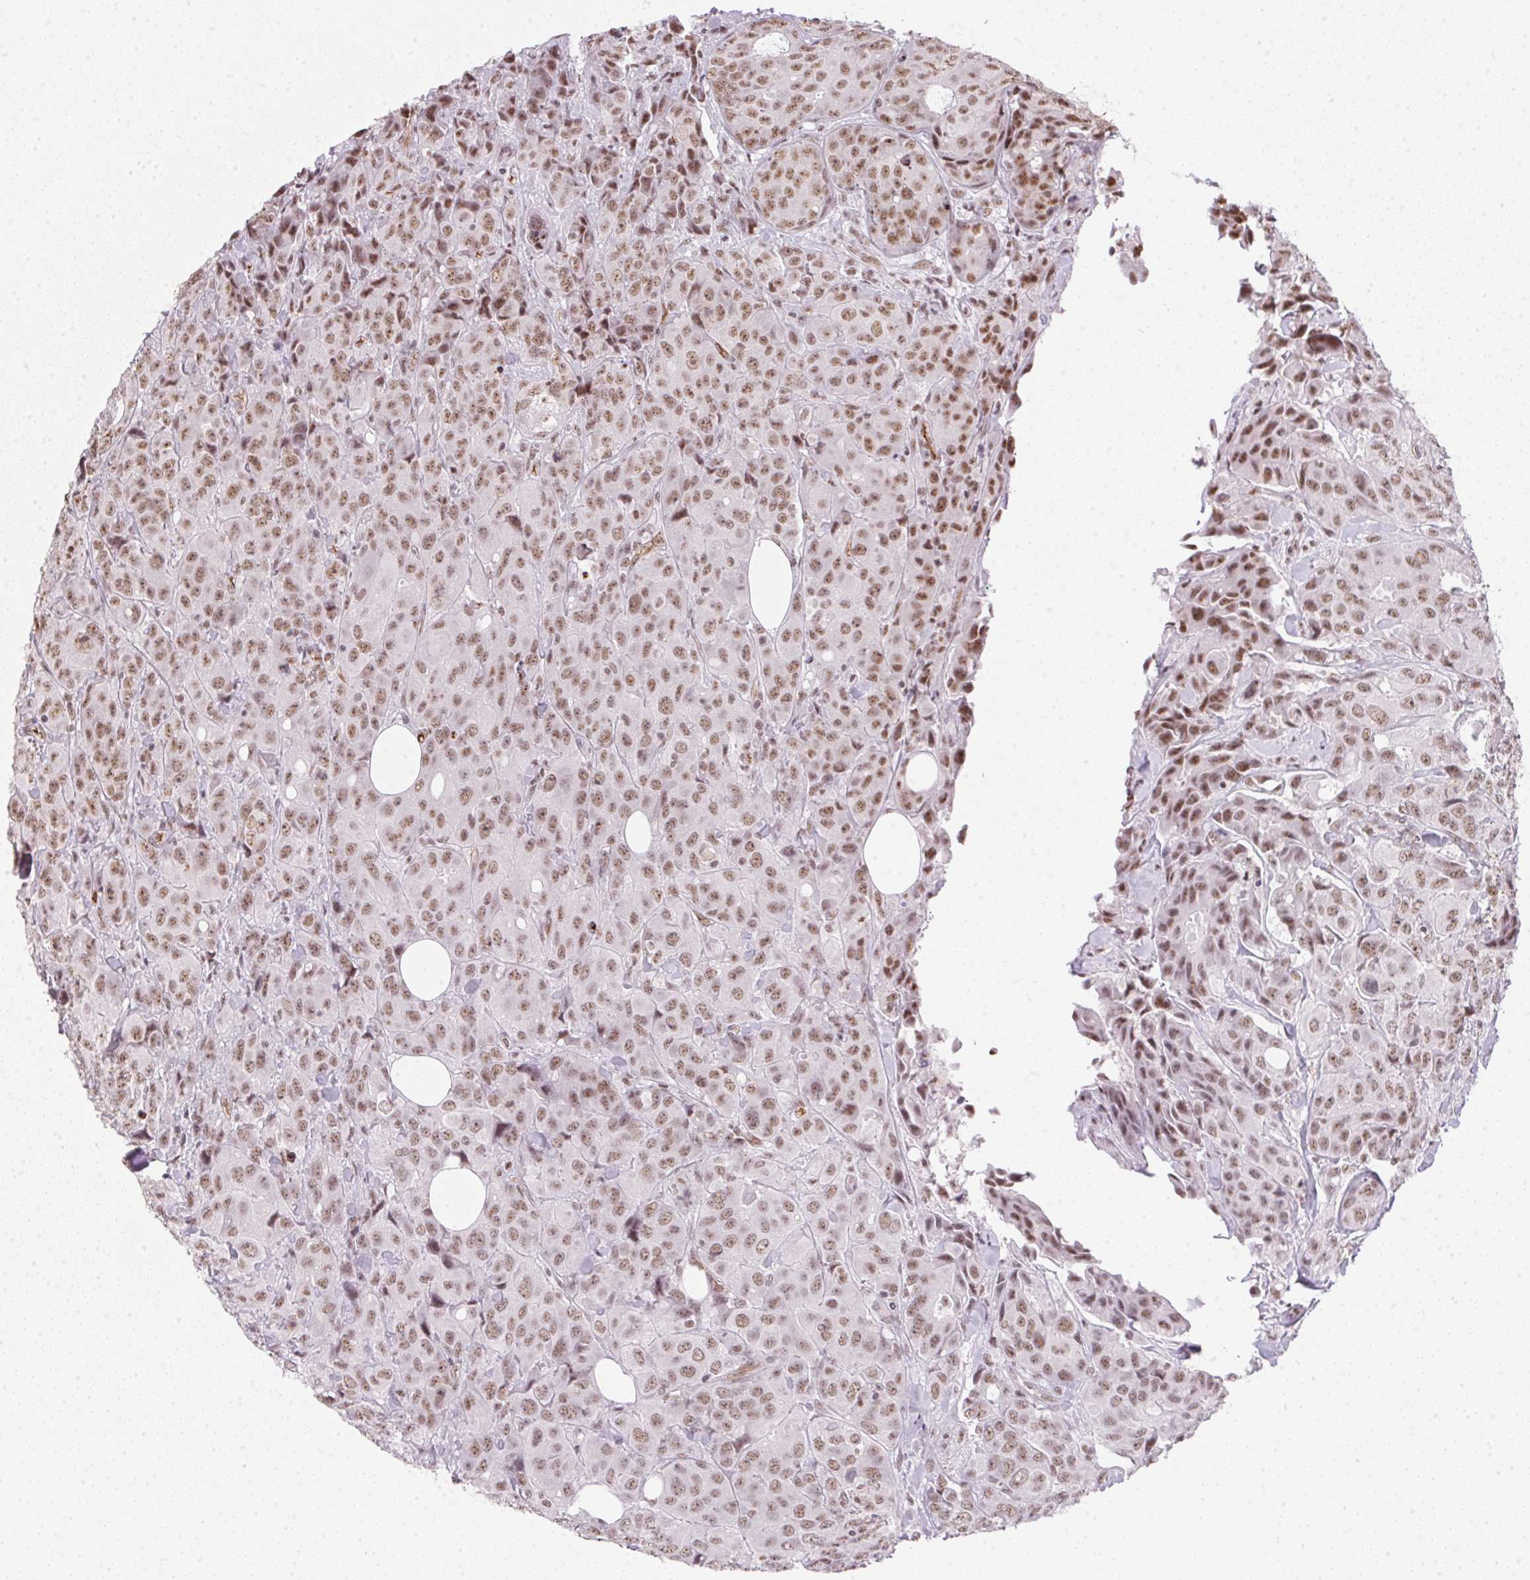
{"staining": {"intensity": "moderate", "quantity": ">75%", "location": "nuclear"}, "tissue": "breast cancer", "cell_type": "Tumor cells", "image_type": "cancer", "snomed": [{"axis": "morphology", "description": "Duct carcinoma"}, {"axis": "topography", "description": "Breast"}], "caption": "DAB (3,3'-diaminobenzidine) immunohistochemical staining of breast cancer (infiltrating ductal carcinoma) reveals moderate nuclear protein positivity in approximately >75% of tumor cells.", "gene": "SRSF7", "patient": {"sex": "female", "age": 43}}